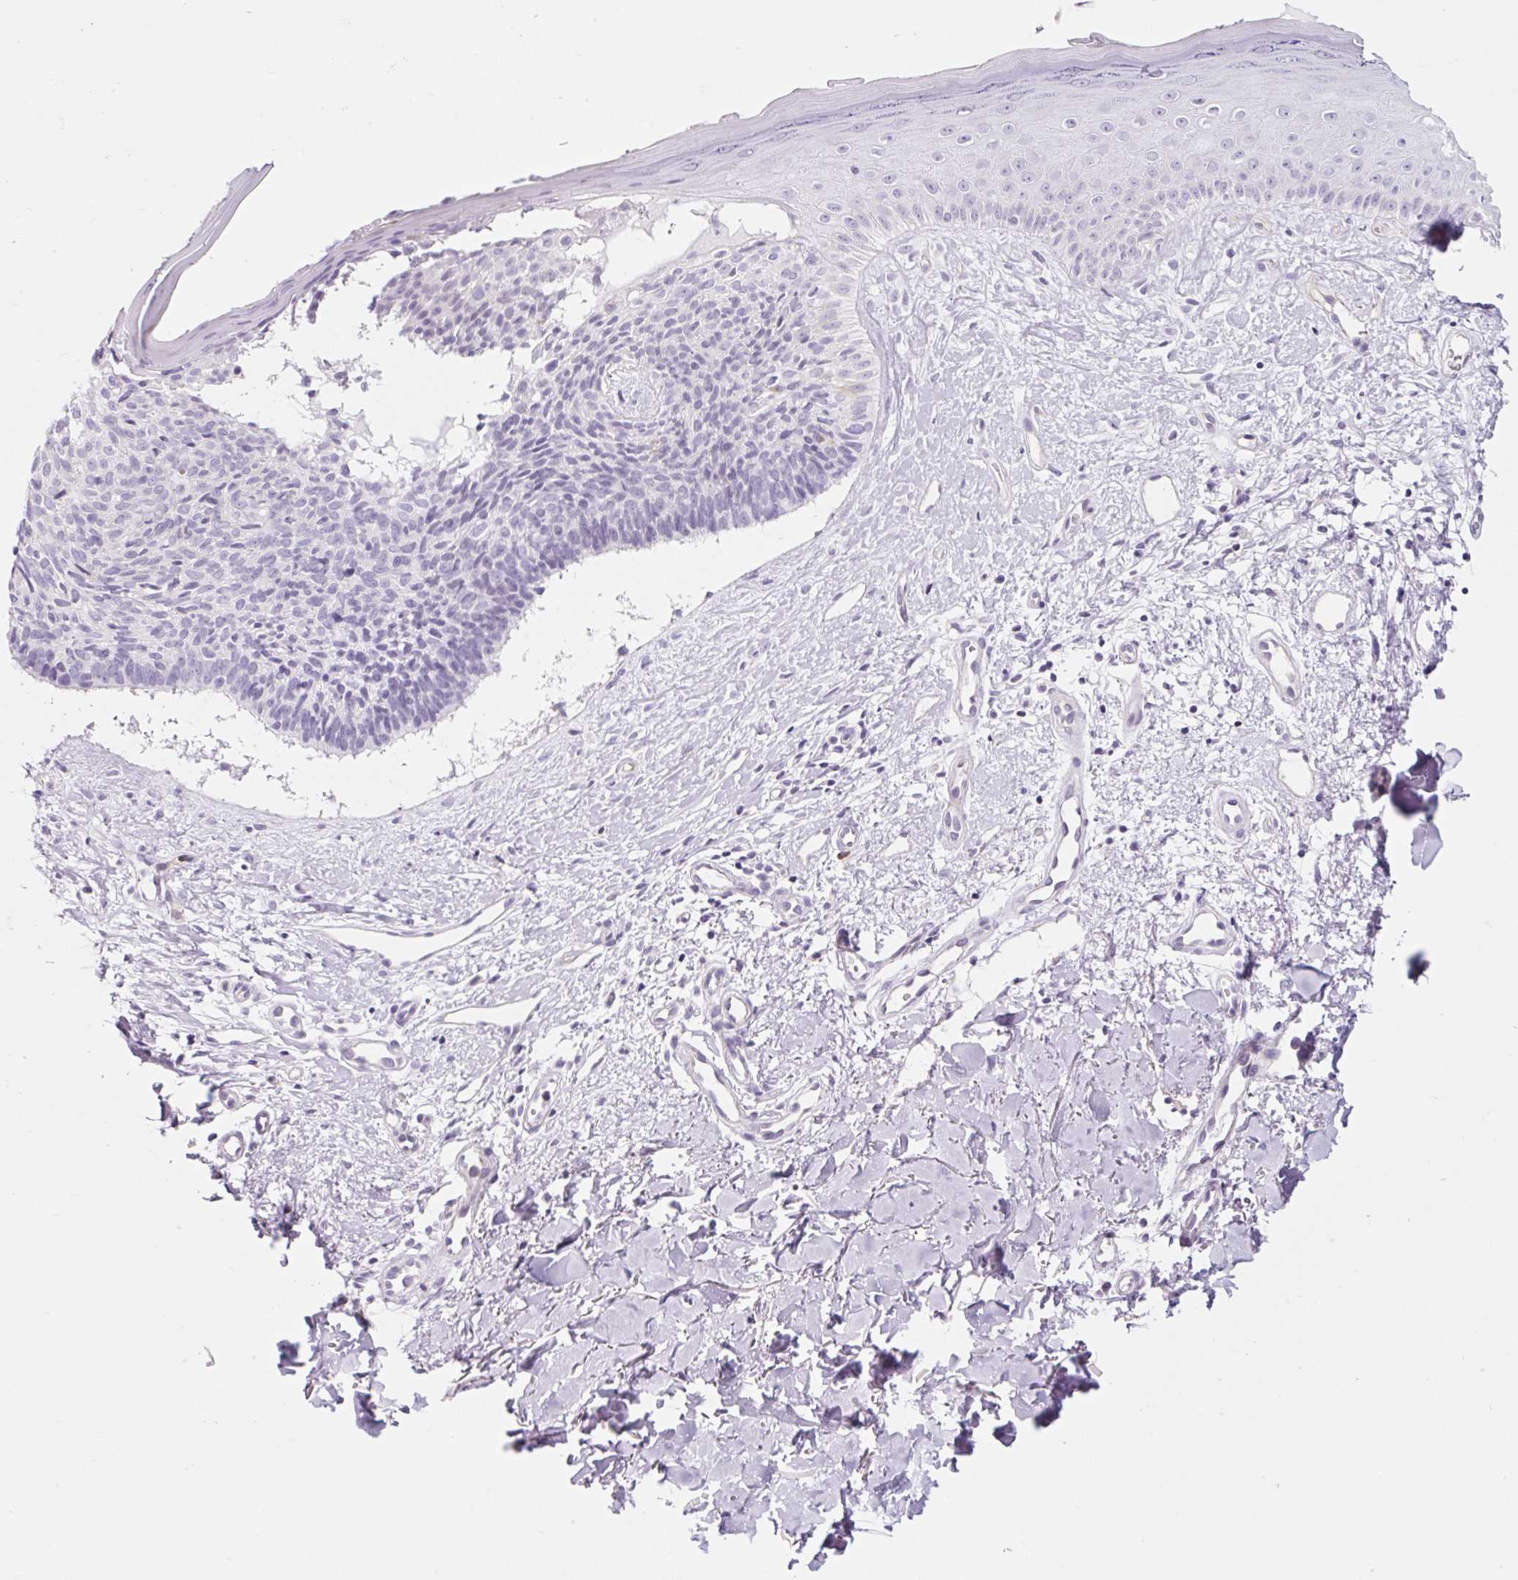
{"staining": {"intensity": "negative", "quantity": "none", "location": "none"}, "tissue": "skin cancer", "cell_type": "Tumor cells", "image_type": "cancer", "snomed": [{"axis": "morphology", "description": "Basal cell carcinoma"}, {"axis": "topography", "description": "Skin"}], "caption": "Image shows no significant protein positivity in tumor cells of basal cell carcinoma (skin).", "gene": "BCAS1", "patient": {"sex": "male", "age": 51}}